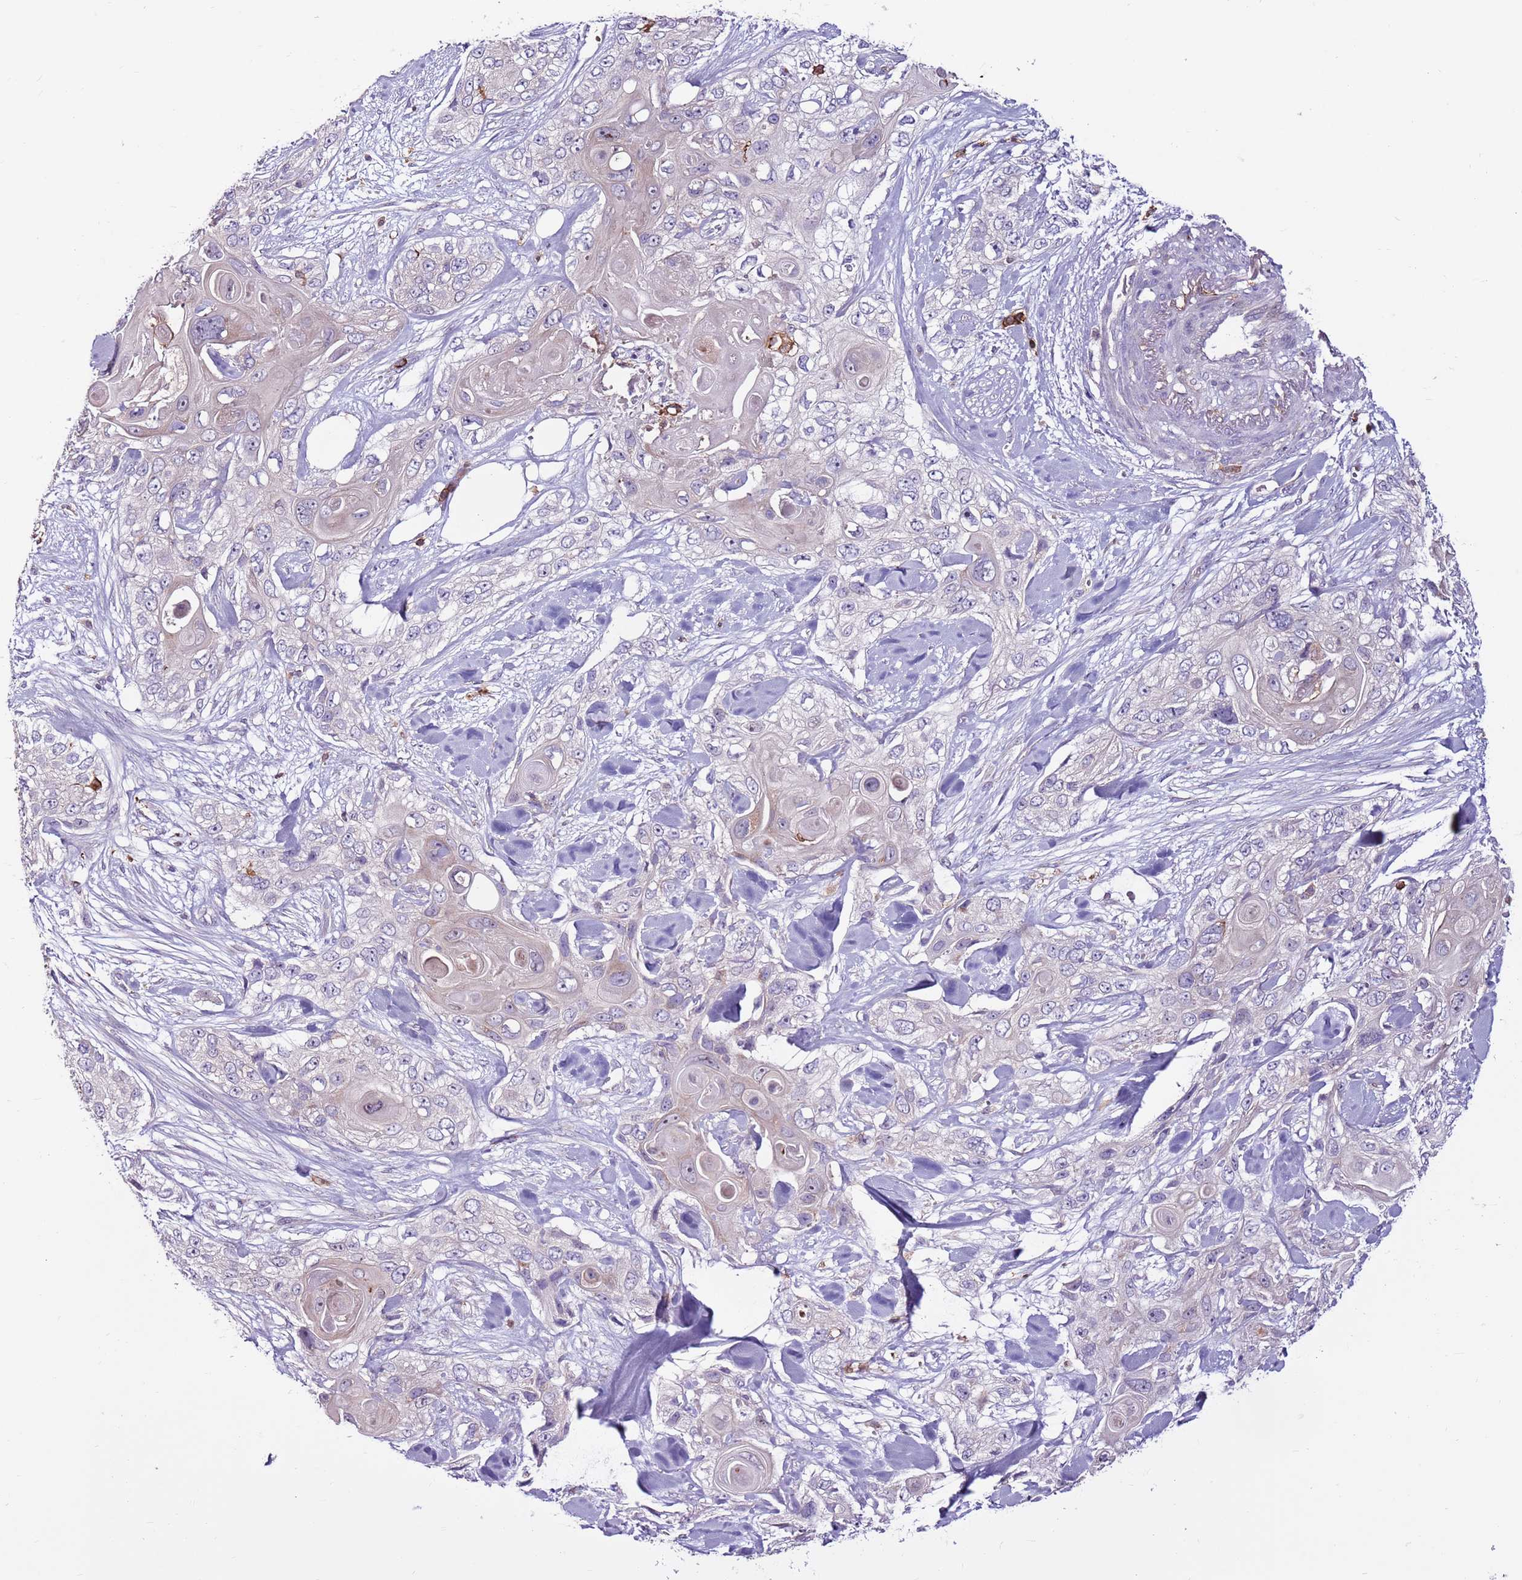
{"staining": {"intensity": "negative", "quantity": "none", "location": "none"}, "tissue": "skin cancer", "cell_type": "Tumor cells", "image_type": "cancer", "snomed": [{"axis": "morphology", "description": "Normal tissue, NOS"}, {"axis": "morphology", "description": "Squamous cell carcinoma, NOS"}, {"axis": "topography", "description": "Skin"}], "caption": "There is no significant expression in tumor cells of skin cancer.", "gene": "ZSWIM1", "patient": {"sex": "male", "age": 72}}